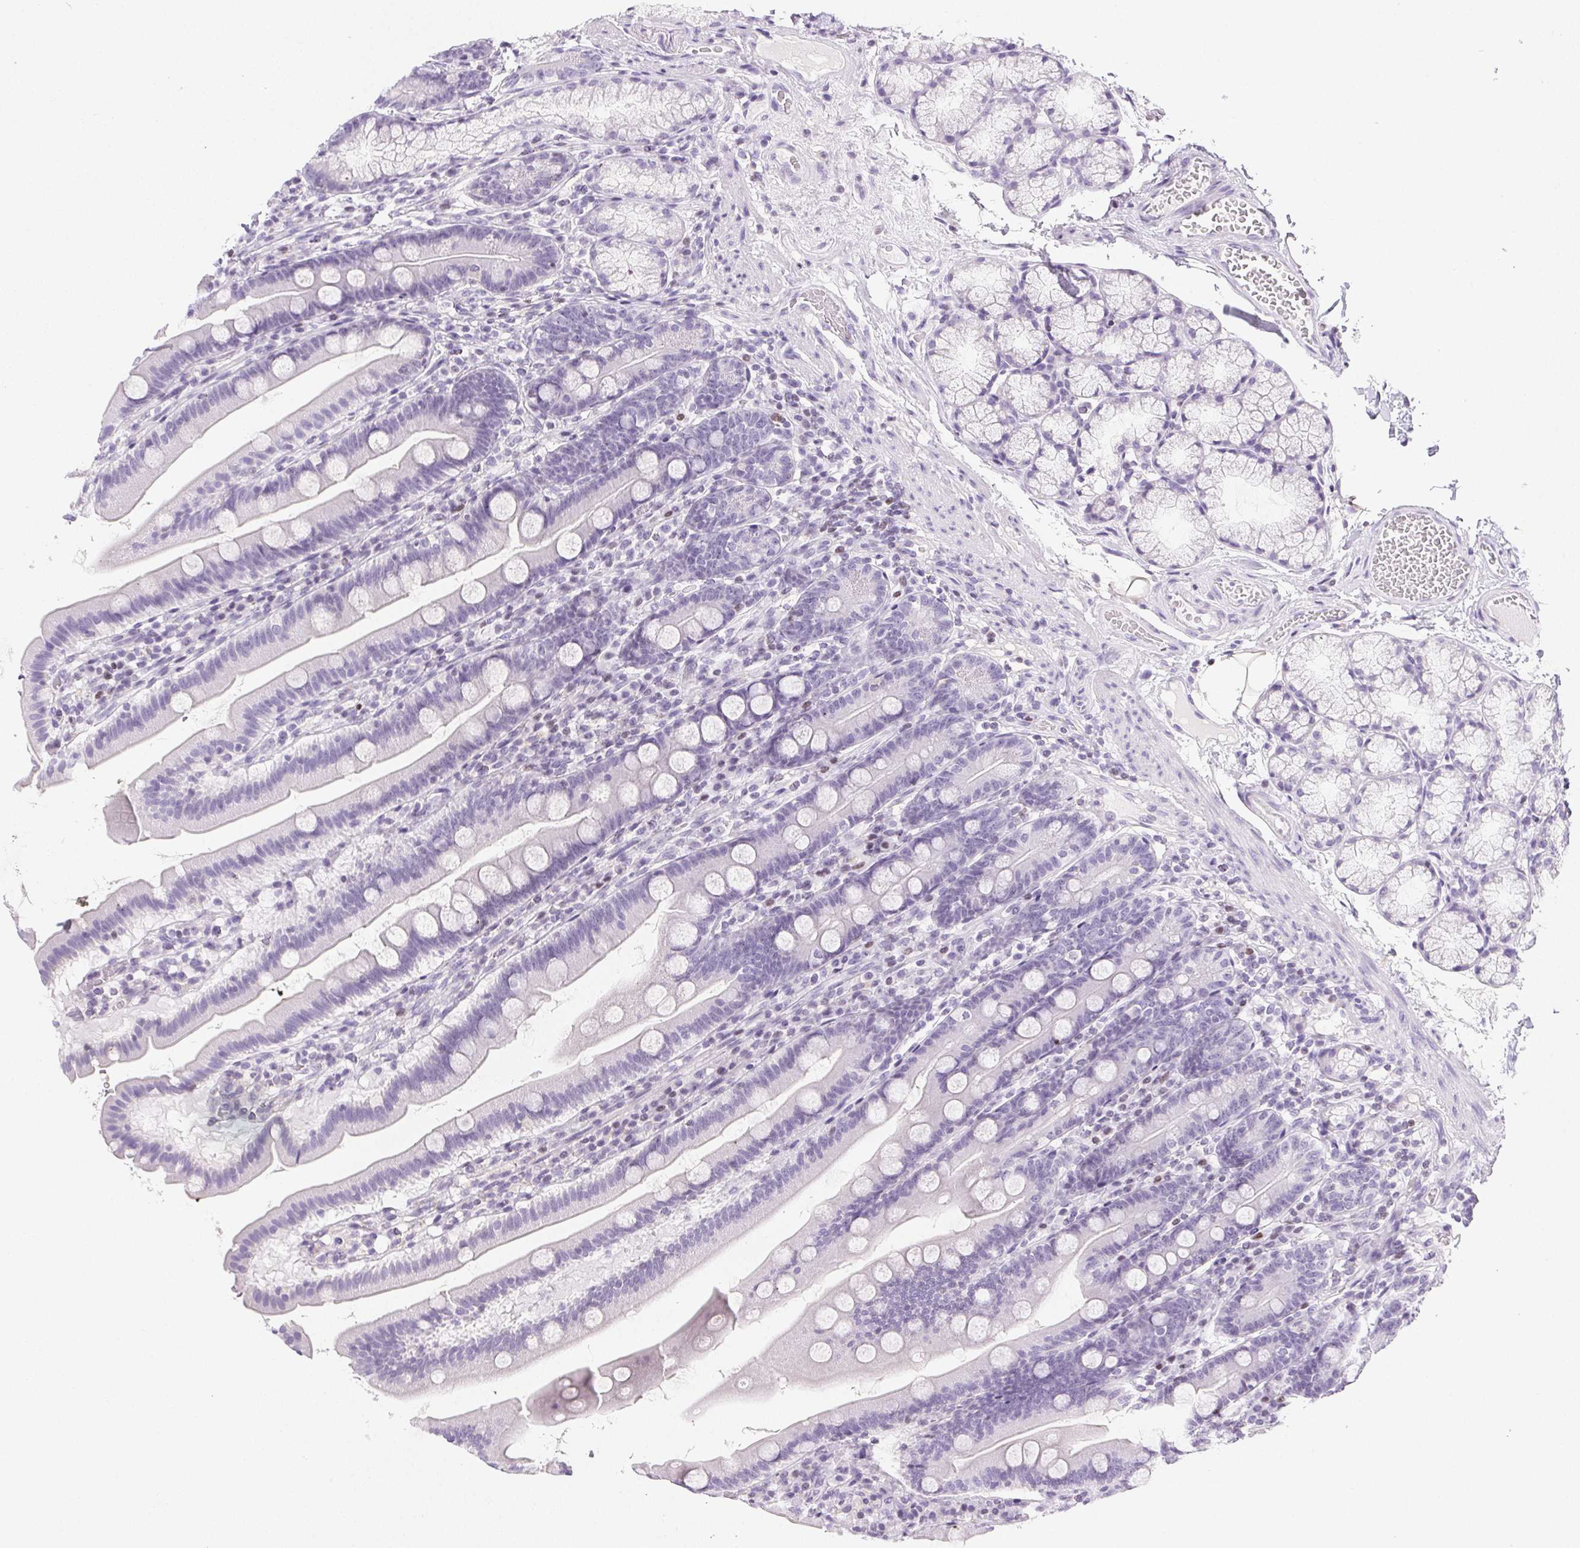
{"staining": {"intensity": "negative", "quantity": "none", "location": "none"}, "tissue": "duodenum", "cell_type": "Glandular cells", "image_type": "normal", "snomed": [{"axis": "morphology", "description": "Normal tissue, NOS"}, {"axis": "topography", "description": "Duodenum"}], "caption": "High power microscopy micrograph of an immunohistochemistry image of benign duodenum, revealing no significant expression in glandular cells. (Stains: DAB IHC with hematoxylin counter stain, Microscopy: brightfield microscopy at high magnification).", "gene": "BEND2", "patient": {"sex": "female", "age": 67}}